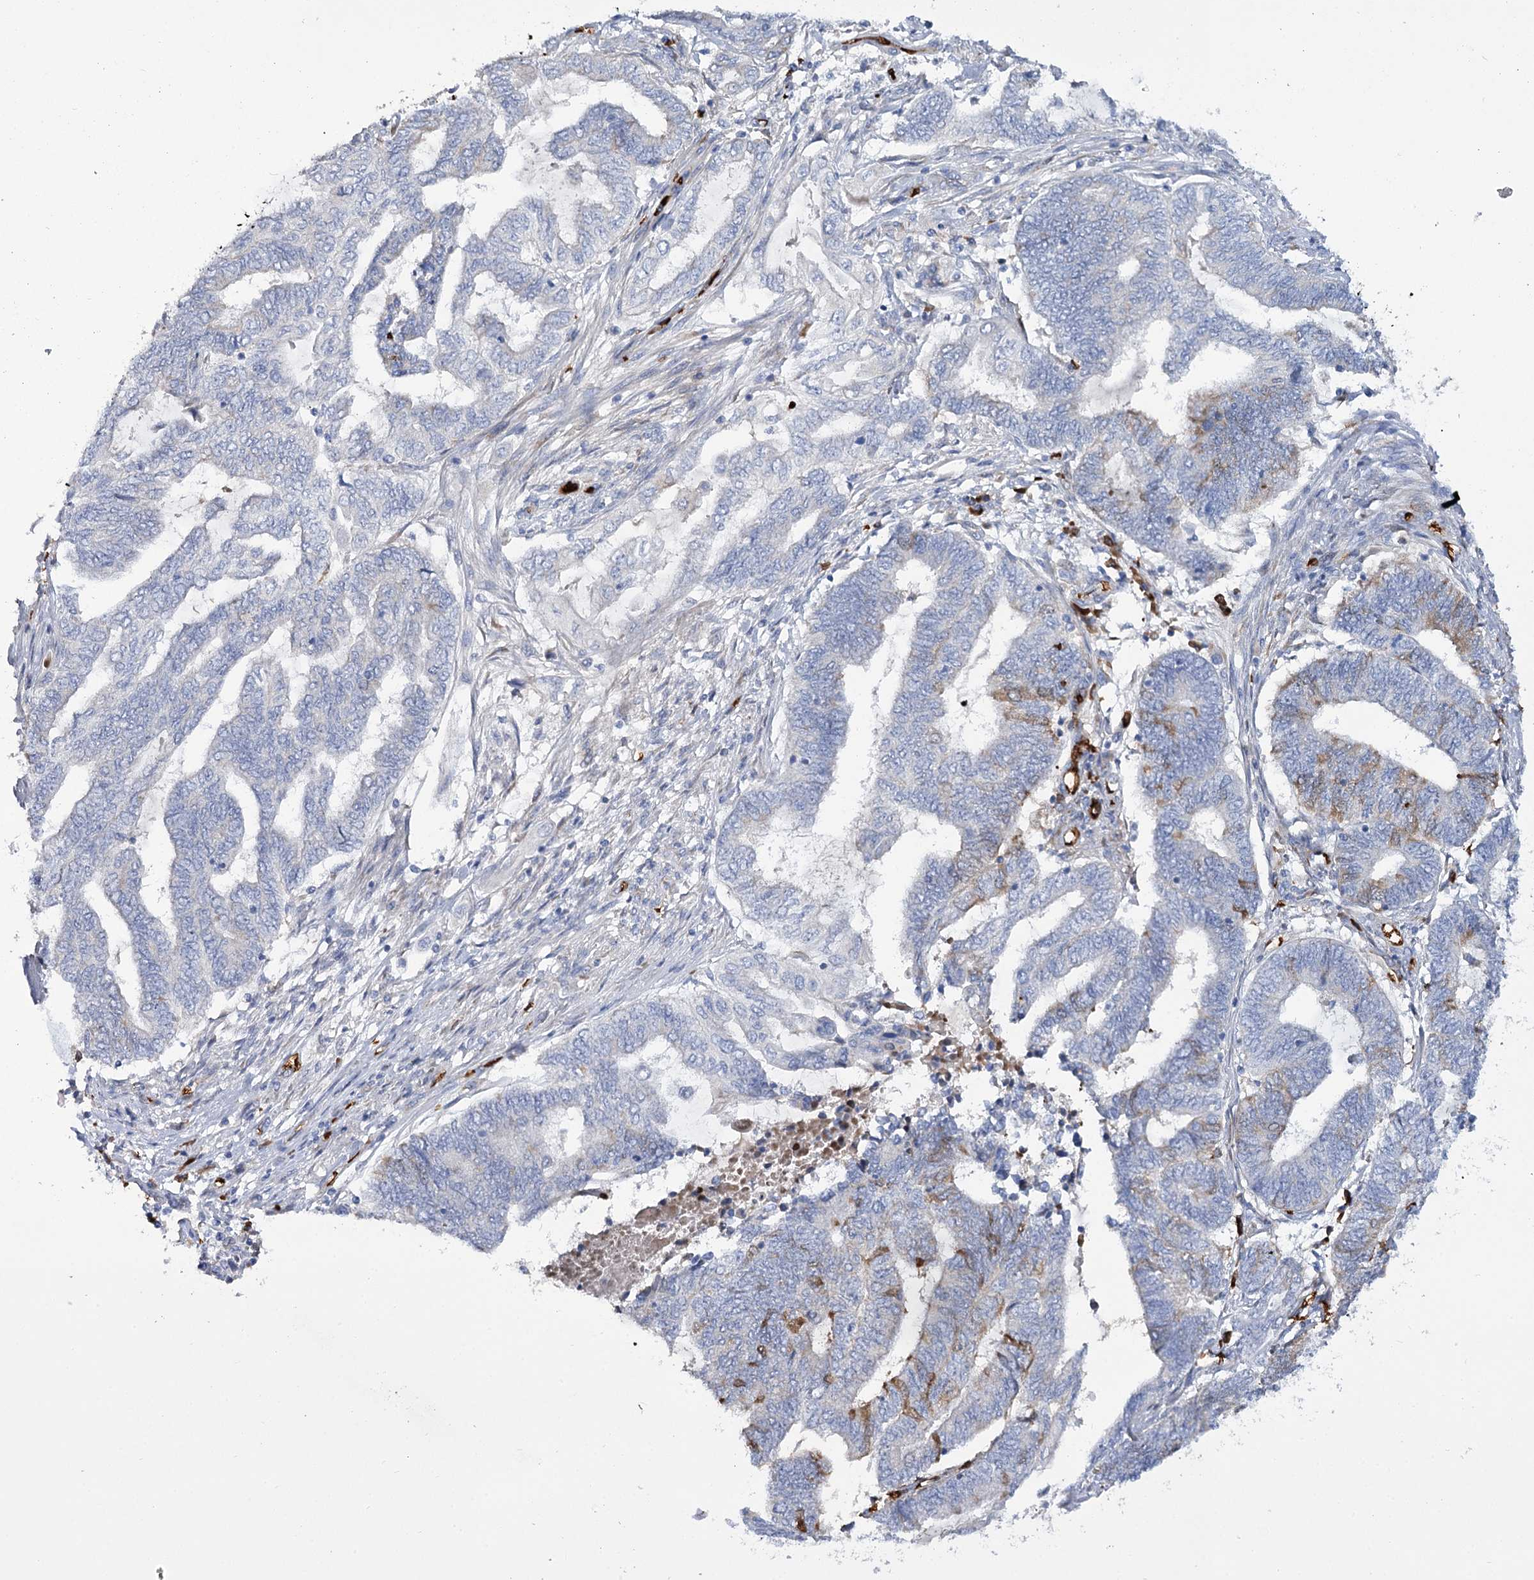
{"staining": {"intensity": "weak", "quantity": "<25%", "location": "cytoplasmic/membranous"}, "tissue": "endometrial cancer", "cell_type": "Tumor cells", "image_type": "cancer", "snomed": [{"axis": "morphology", "description": "Adenocarcinoma, NOS"}, {"axis": "topography", "description": "Uterus"}, {"axis": "topography", "description": "Endometrium"}], "caption": "High power microscopy photomicrograph of an IHC micrograph of endometrial cancer, revealing no significant positivity in tumor cells.", "gene": "GBF1", "patient": {"sex": "female", "age": 70}}